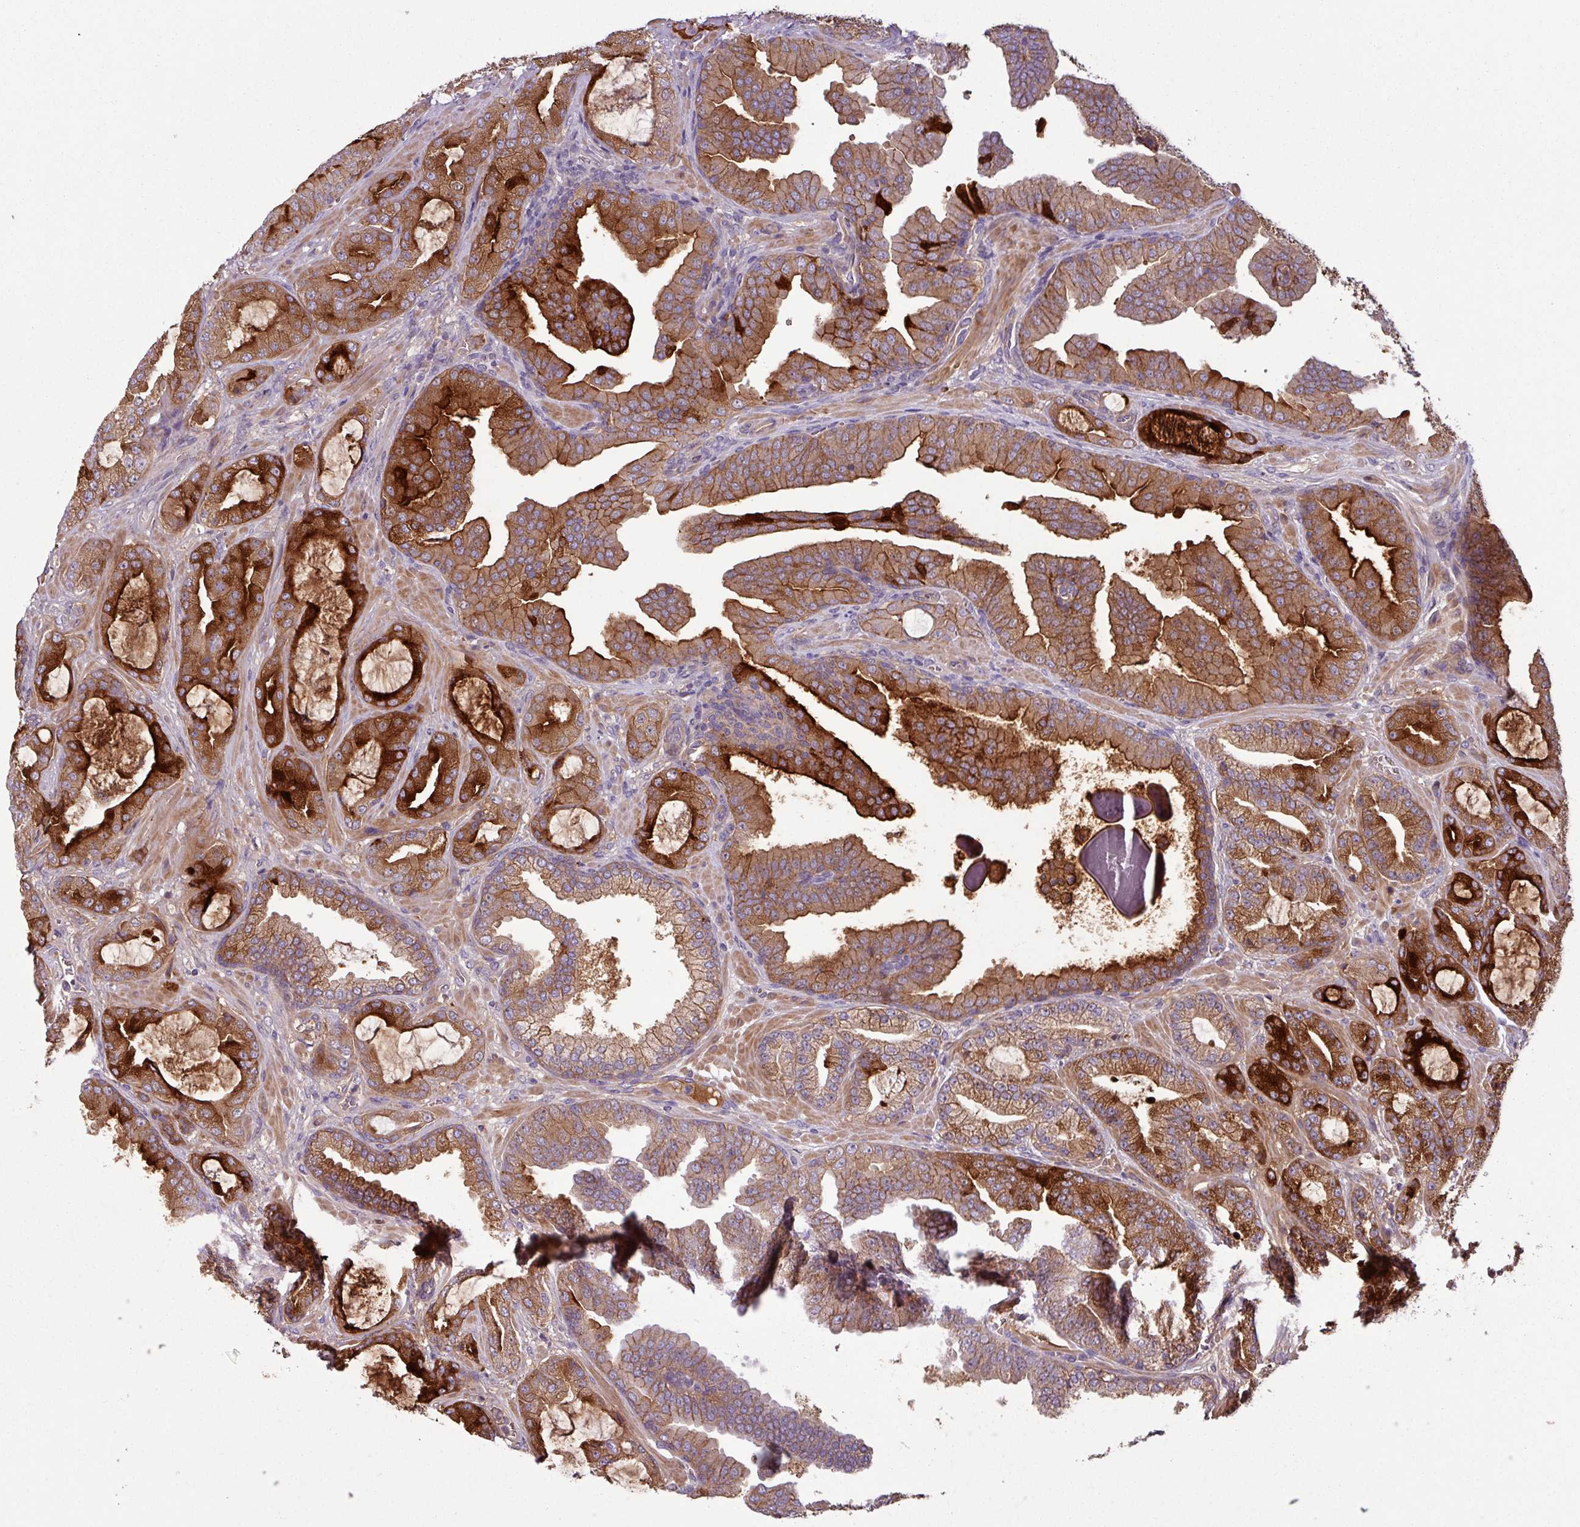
{"staining": {"intensity": "strong", "quantity": ">75%", "location": "cytoplasmic/membranous"}, "tissue": "prostate cancer", "cell_type": "Tumor cells", "image_type": "cancer", "snomed": [{"axis": "morphology", "description": "Adenocarcinoma, High grade"}, {"axis": "topography", "description": "Prostate"}], "caption": "Tumor cells exhibit high levels of strong cytoplasmic/membranous expression in approximately >75% of cells in prostate cancer (adenocarcinoma (high-grade)). The staining was performed using DAB, with brown indicating positive protein expression. Nuclei are stained blue with hematoxylin.", "gene": "C4B", "patient": {"sex": "male", "age": 68}}